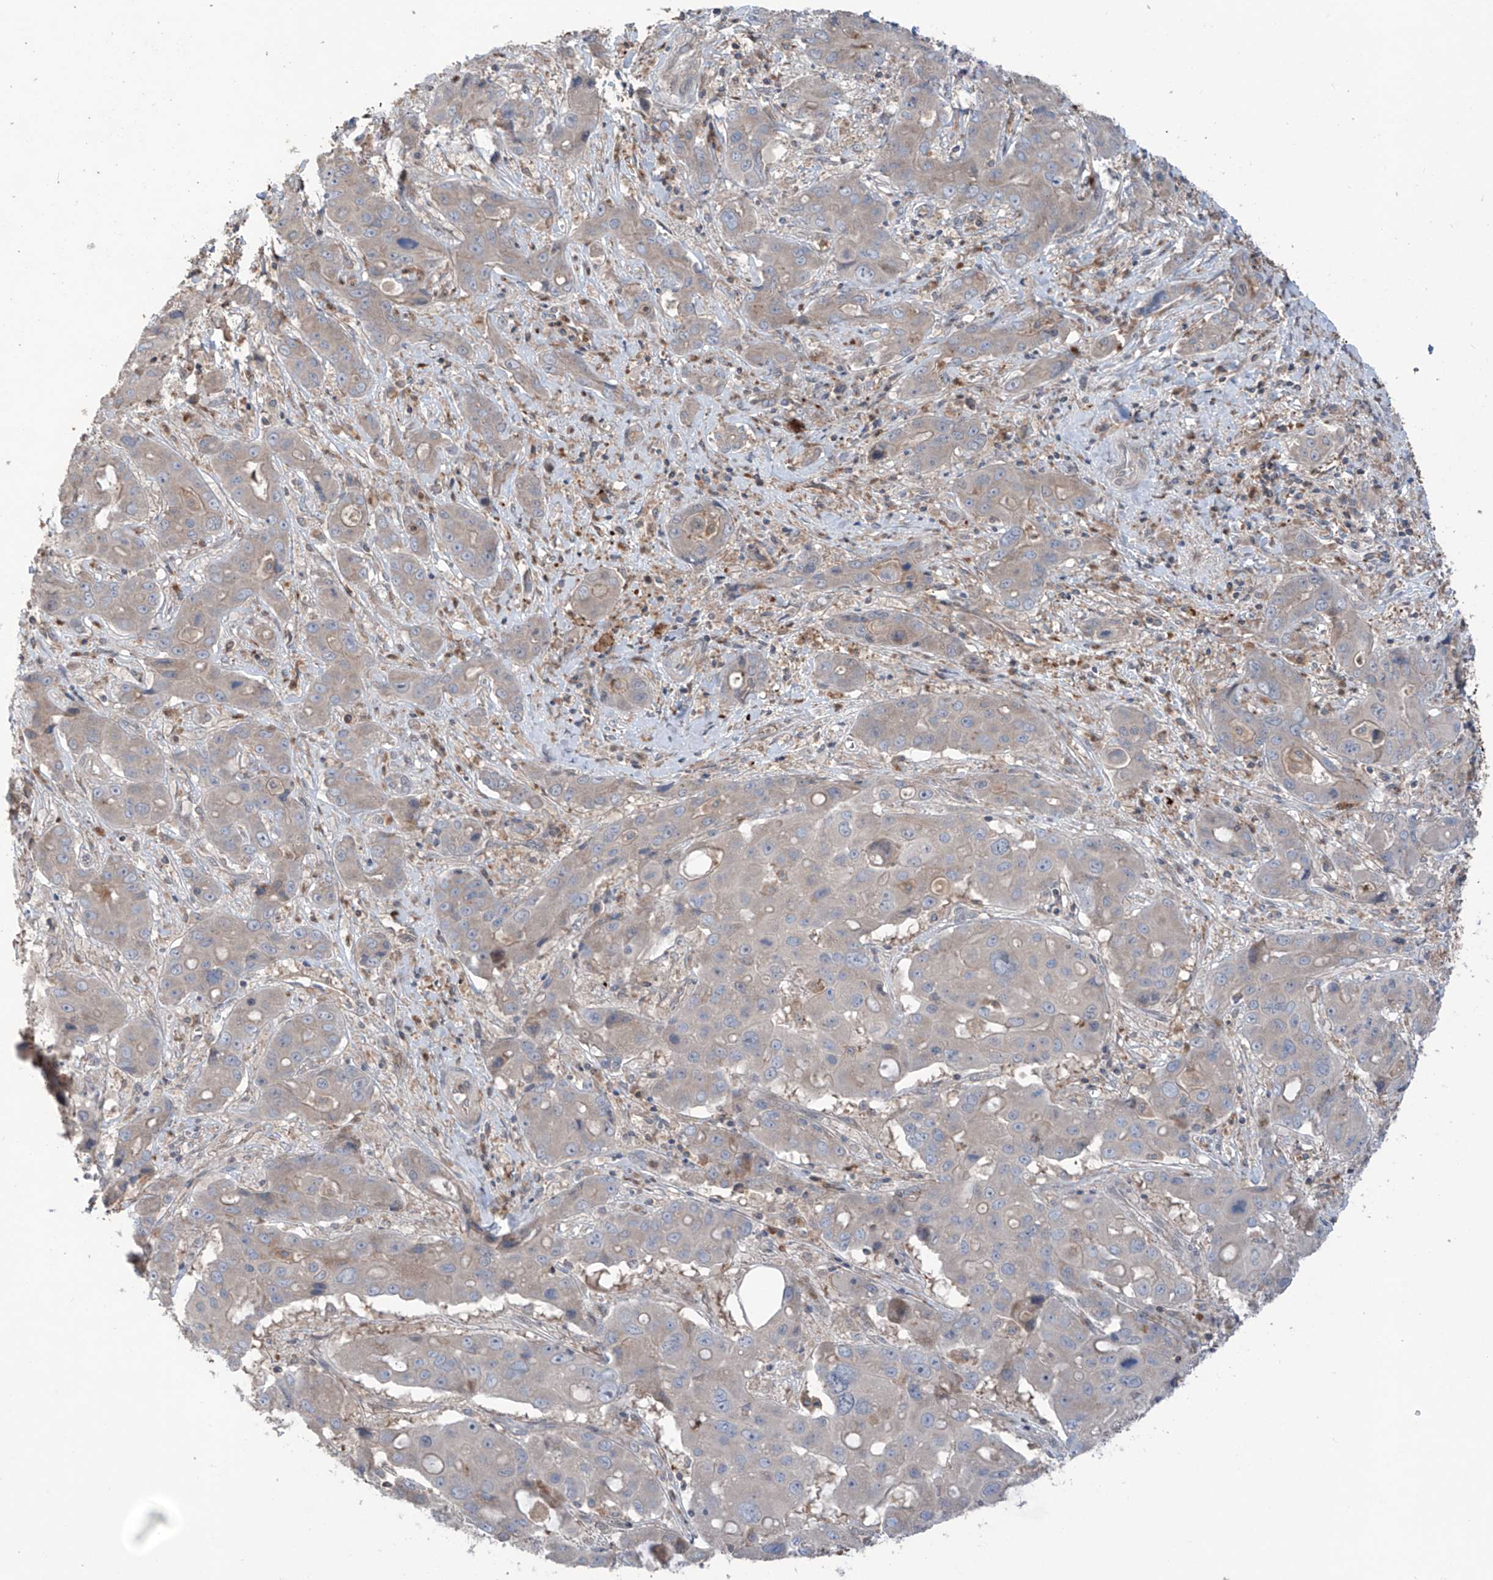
{"staining": {"intensity": "negative", "quantity": "none", "location": "none"}, "tissue": "liver cancer", "cell_type": "Tumor cells", "image_type": "cancer", "snomed": [{"axis": "morphology", "description": "Cholangiocarcinoma"}, {"axis": "topography", "description": "Liver"}], "caption": "Tumor cells are negative for brown protein staining in cholangiocarcinoma (liver).", "gene": "SAMD3", "patient": {"sex": "male", "age": 67}}